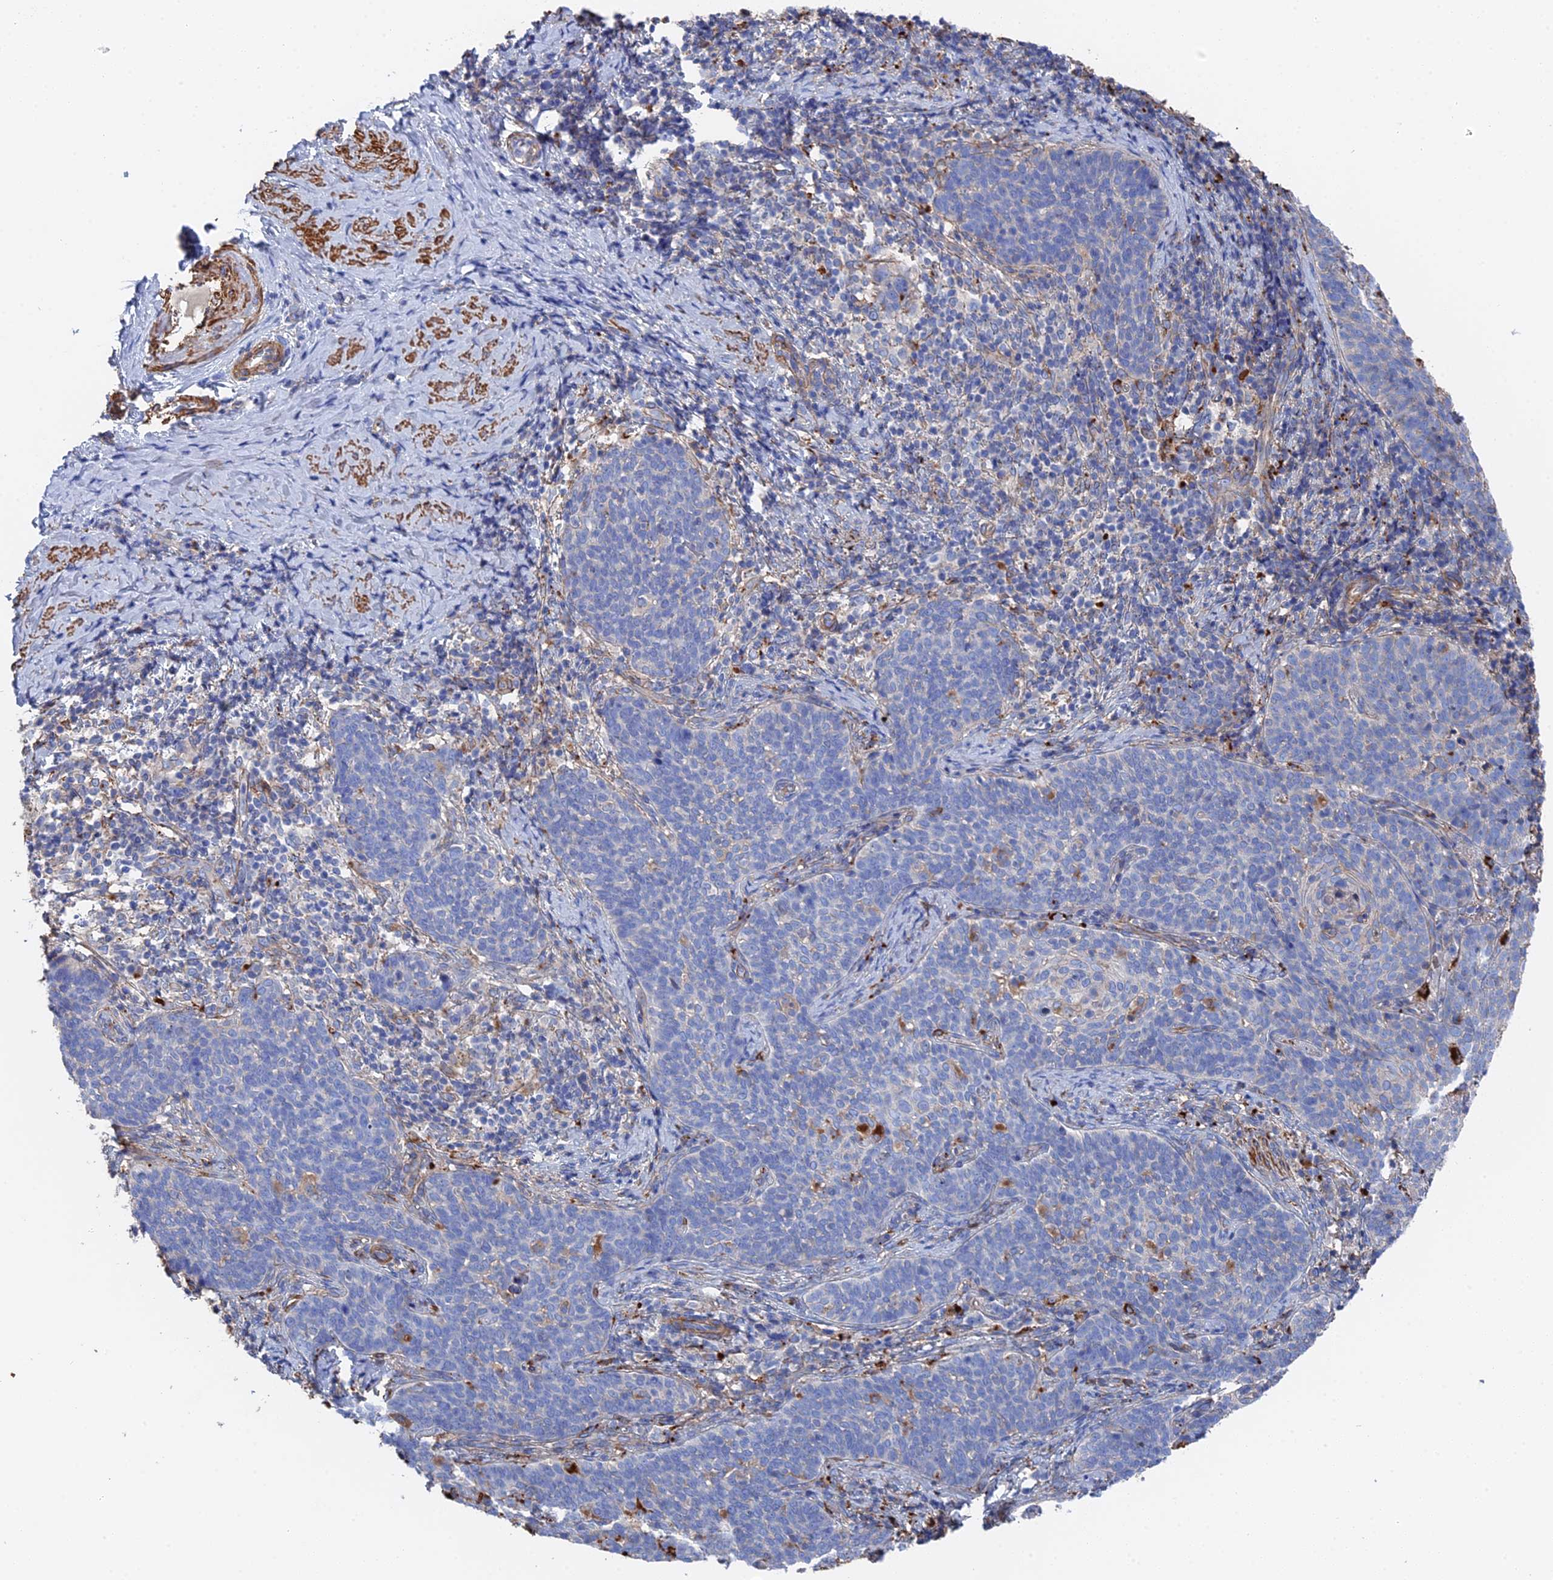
{"staining": {"intensity": "negative", "quantity": "none", "location": "none"}, "tissue": "cervical cancer", "cell_type": "Tumor cells", "image_type": "cancer", "snomed": [{"axis": "morphology", "description": "Normal tissue, NOS"}, {"axis": "morphology", "description": "Squamous cell carcinoma, NOS"}, {"axis": "topography", "description": "Cervix"}], "caption": "Tumor cells show no significant protein positivity in cervical squamous cell carcinoma.", "gene": "STRA6", "patient": {"sex": "female", "age": 39}}